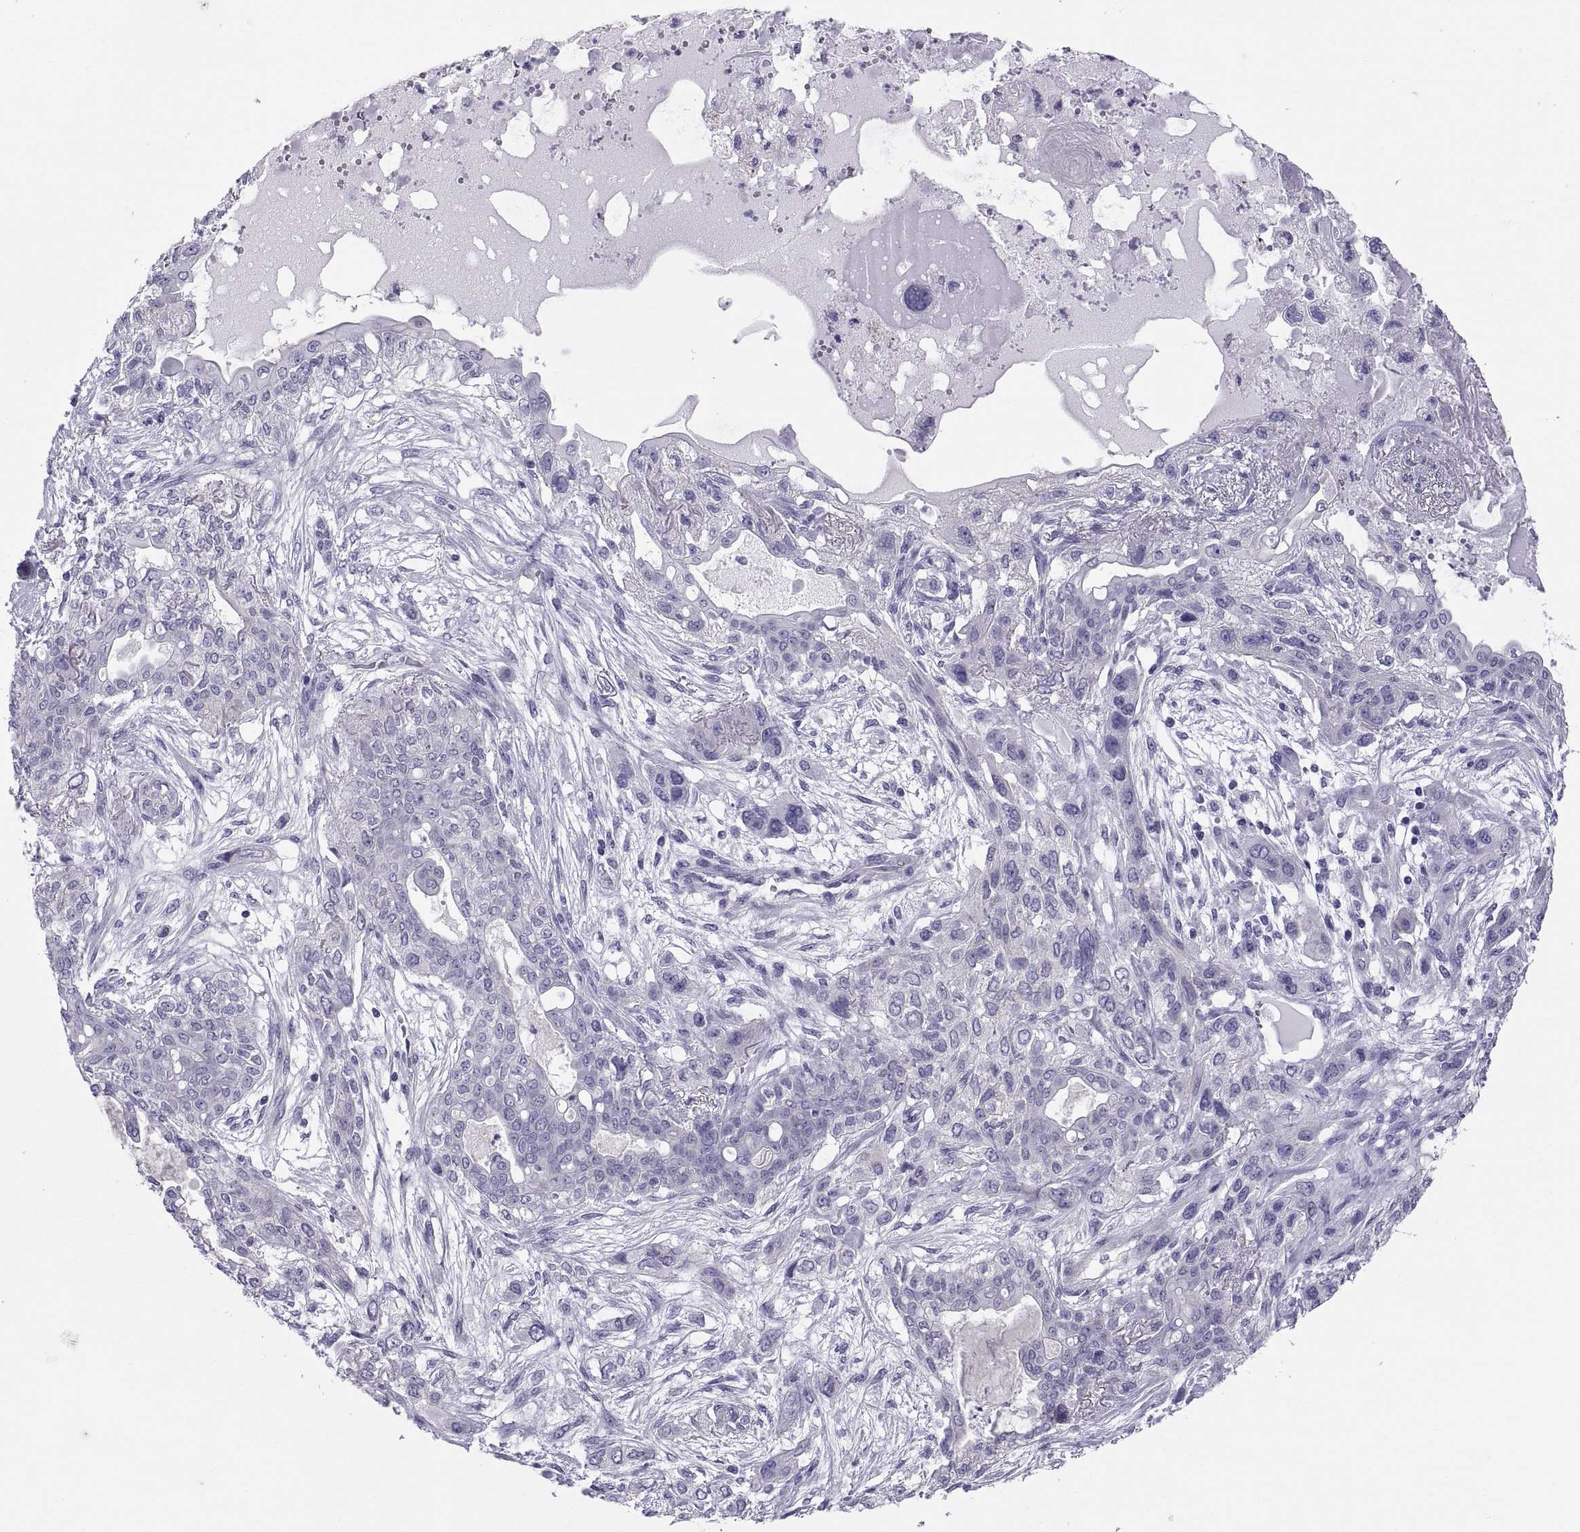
{"staining": {"intensity": "negative", "quantity": "none", "location": "none"}, "tissue": "lung cancer", "cell_type": "Tumor cells", "image_type": "cancer", "snomed": [{"axis": "morphology", "description": "Squamous cell carcinoma, NOS"}, {"axis": "topography", "description": "Lung"}], "caption": "IHC photomicrograph of lung squamous cell carcinoma stained for a protein (brown), which shows no expression in tumor cells.", "gene": "RNASE12", "patient": {"sex": "female", "age": 70}}